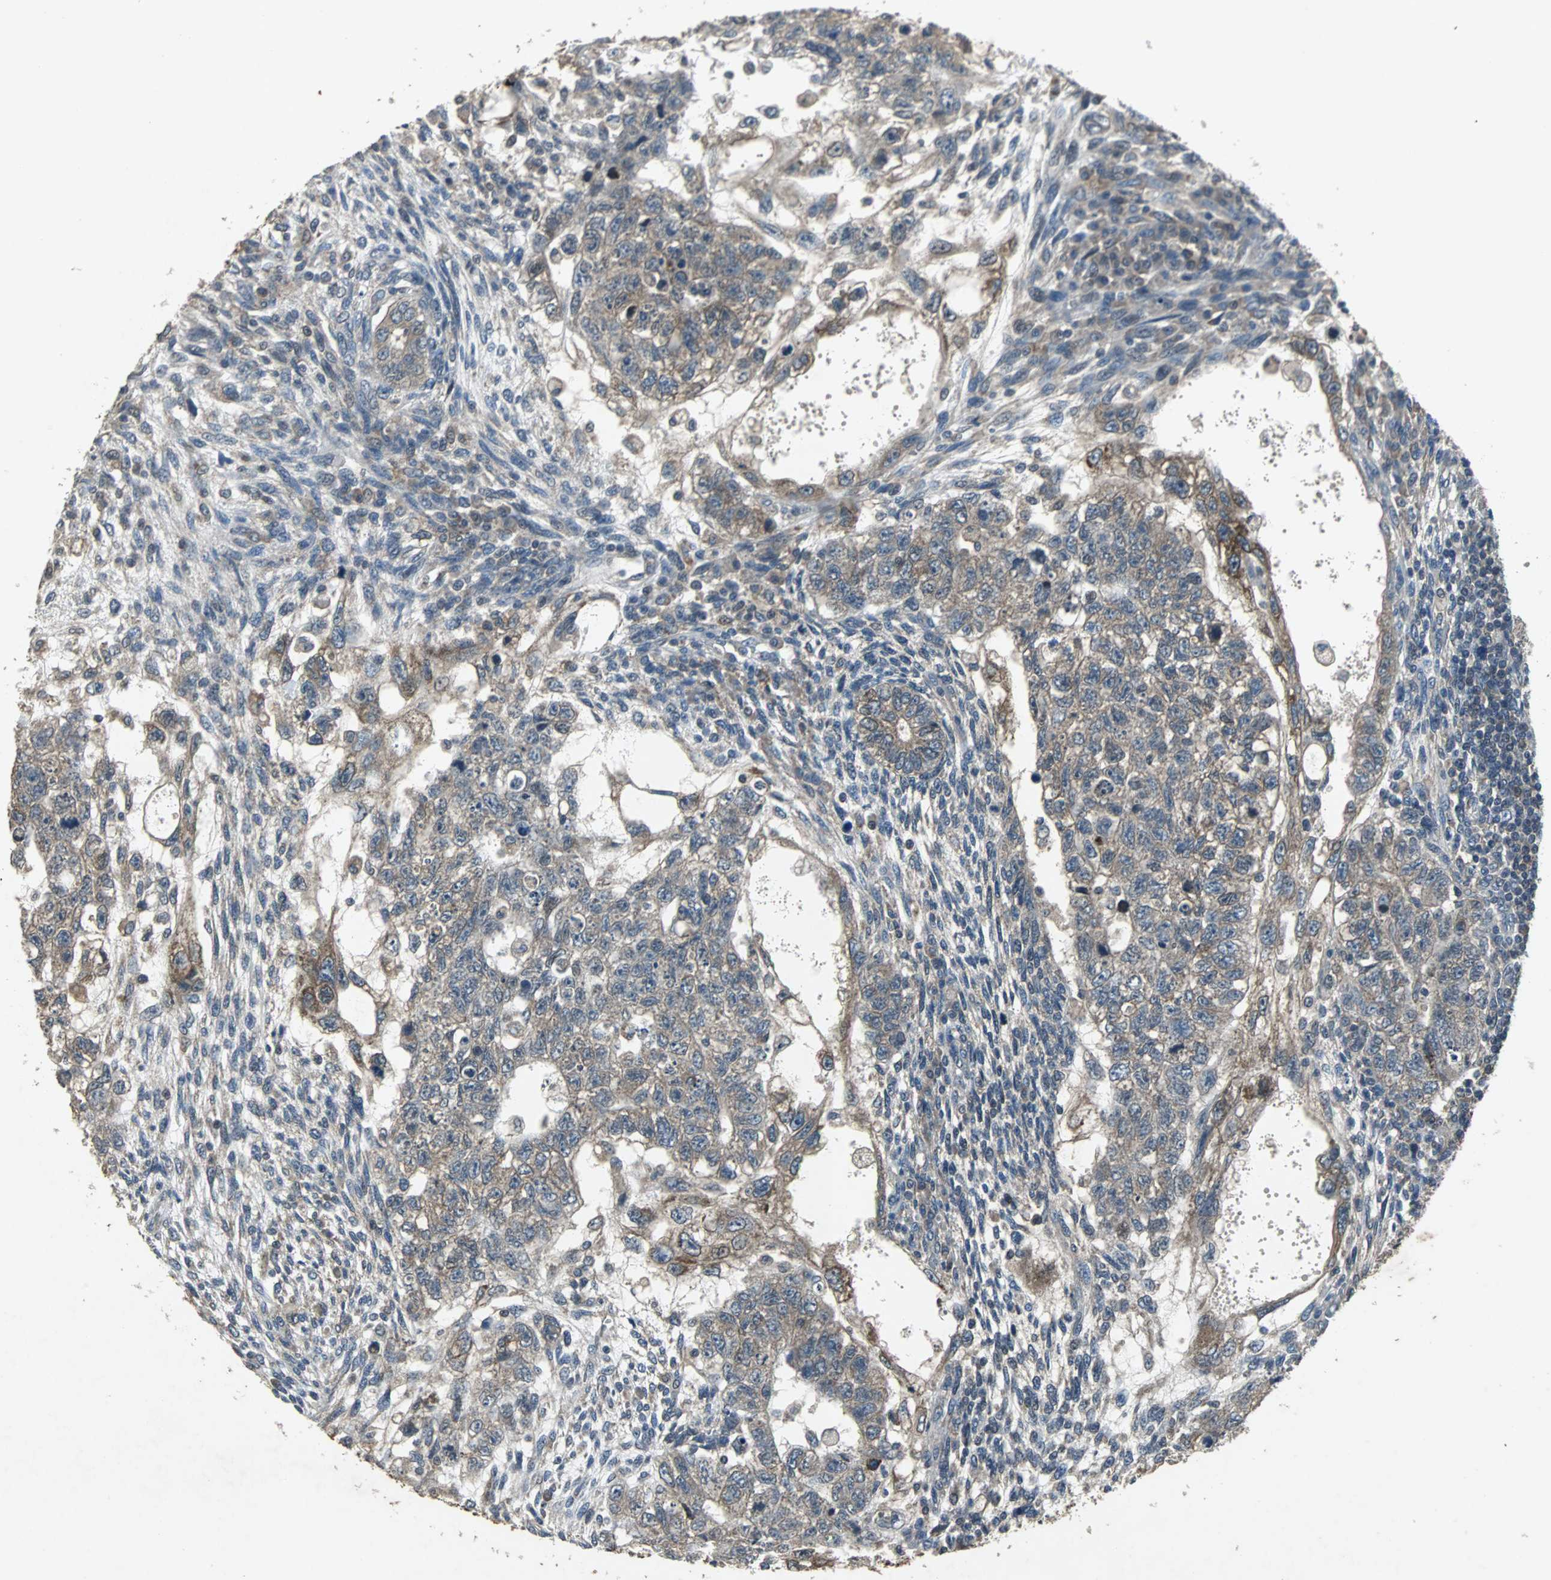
{"staining": {"intensity": "weak", "quantity": "25%-75%", "location": "cytoplasmic/membranous"}, "tissue": "testis cancer", "cell_type": "Tumor cells", "image_type": "cancer", "snomed": [{"axis": "morphology", "description": "Normal tissue, NOS"}, {"axis": "morphology", "description": "Carcinoma, Embryonal, NOS"}, {"axis": "topography", "description": "Testis"}], "caption": "Testis cancer was stained to show a protein in brown. There is low levels of weak cytoplasmic/membranous positivity in about 25%-75% of tumor cells.", "gene": "SOS1", "patient": {"sex": "male", "age": 36}}